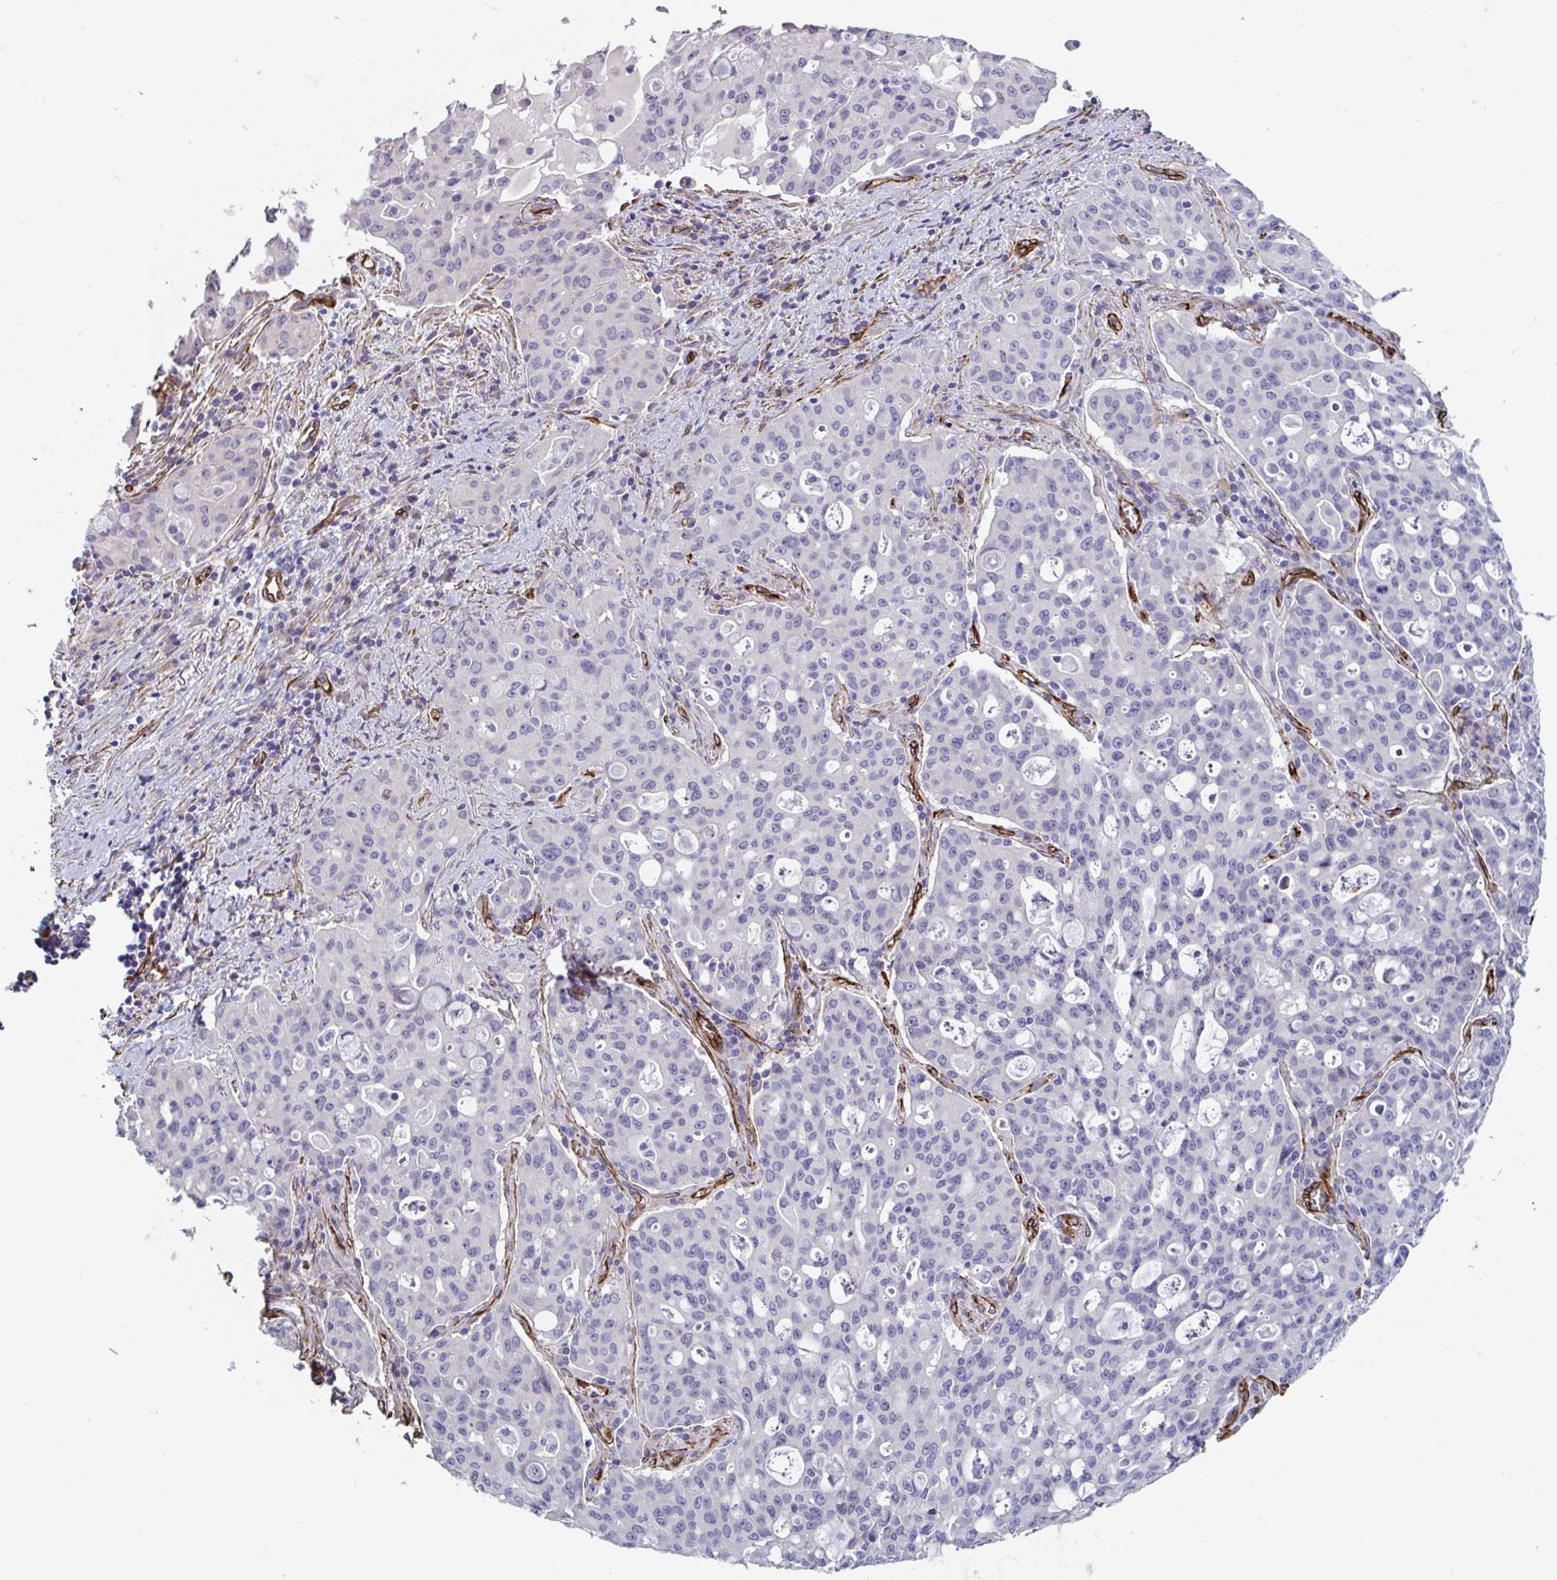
{"staining": {"intensity": "negative", "quantity": "none", "location": "none"}, "tissue": "lung cancer", "cell_type": "Tumor cells", "image_type": "cancer", "snomed": [{"axis": "morphology", "description": "Adenocarcinoma, NOS"}, {"axis": "topography", "description": "Lung"}], "caption": "Human adenocarcinoma (lung) stained for a protein using immunohistochemistry (IHC) reveals no positivity in tumor cells.", "gene": "CITED4", "patient": {"sex": "female", "age": 44}}